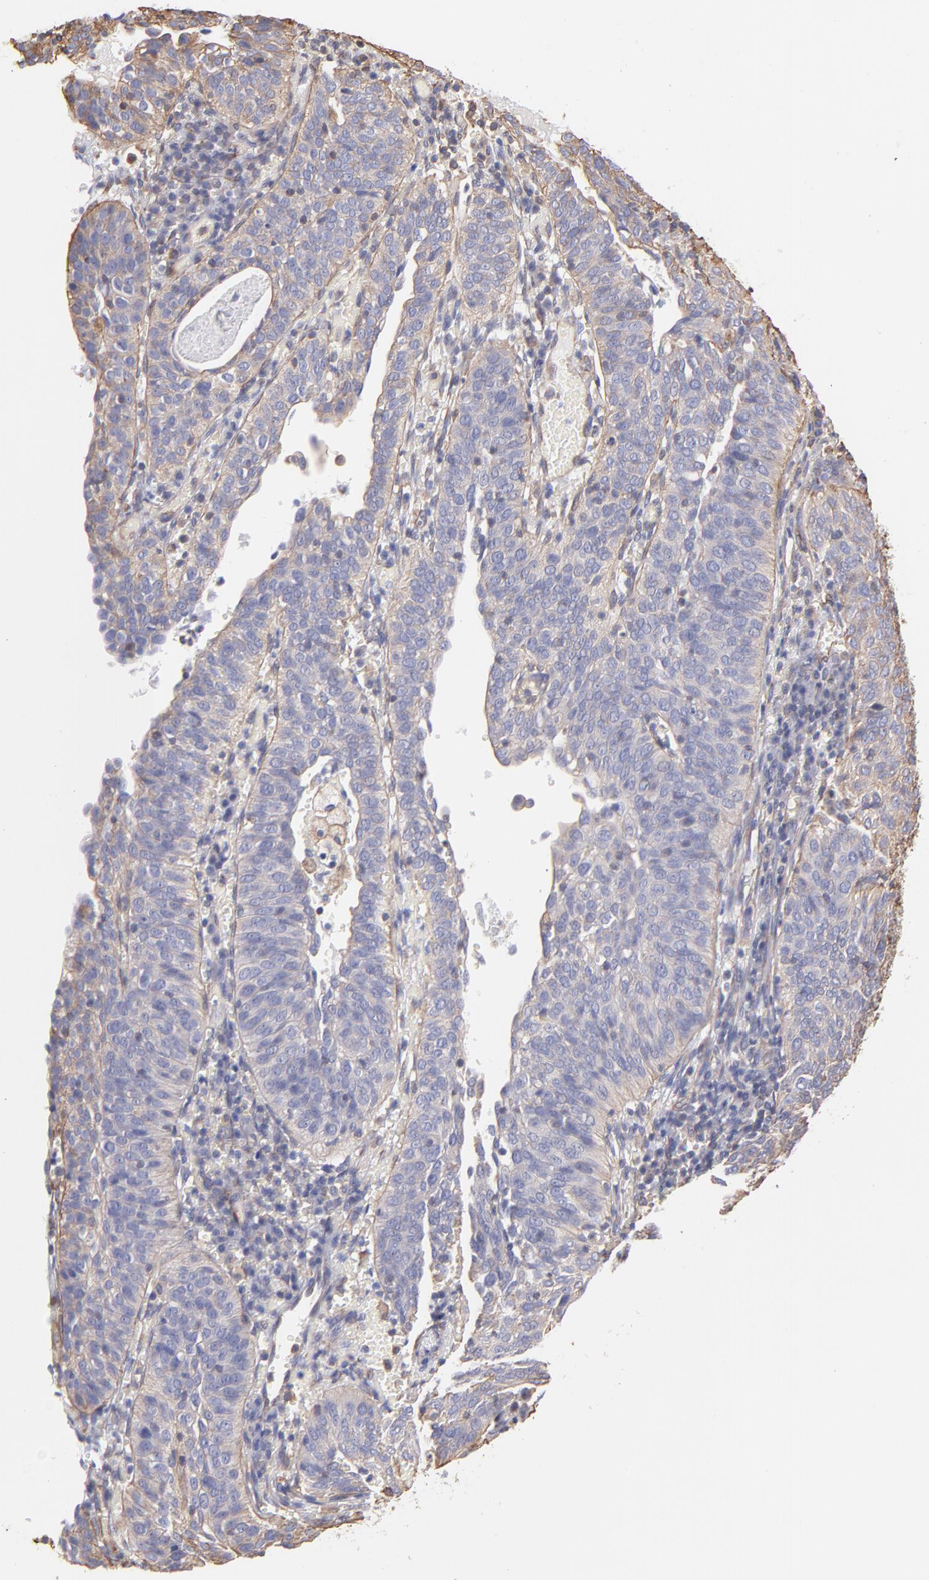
{"staining": {"intensity": "weak", "quantity": ">75%", "location": "cytoplasmic/membranous"}, "tissue": "cervical cancer", "cell_type": "Tumor cells", "image_type": "cancer", "snomed": [{"axis": "morphology", "description": "Squamous cell carcinoma, NOS"}, {"axis": "topography", "description": "Cervix"}], "caption": "Cervical squamous cell carcinoma was stained to show a protein in brown. There is low levels of weak cytoplasmic/membranous positivity in approximately >75% of tumor cells.", "gene": "PLEC", "patient": {"sex": "female", "age": 39}}